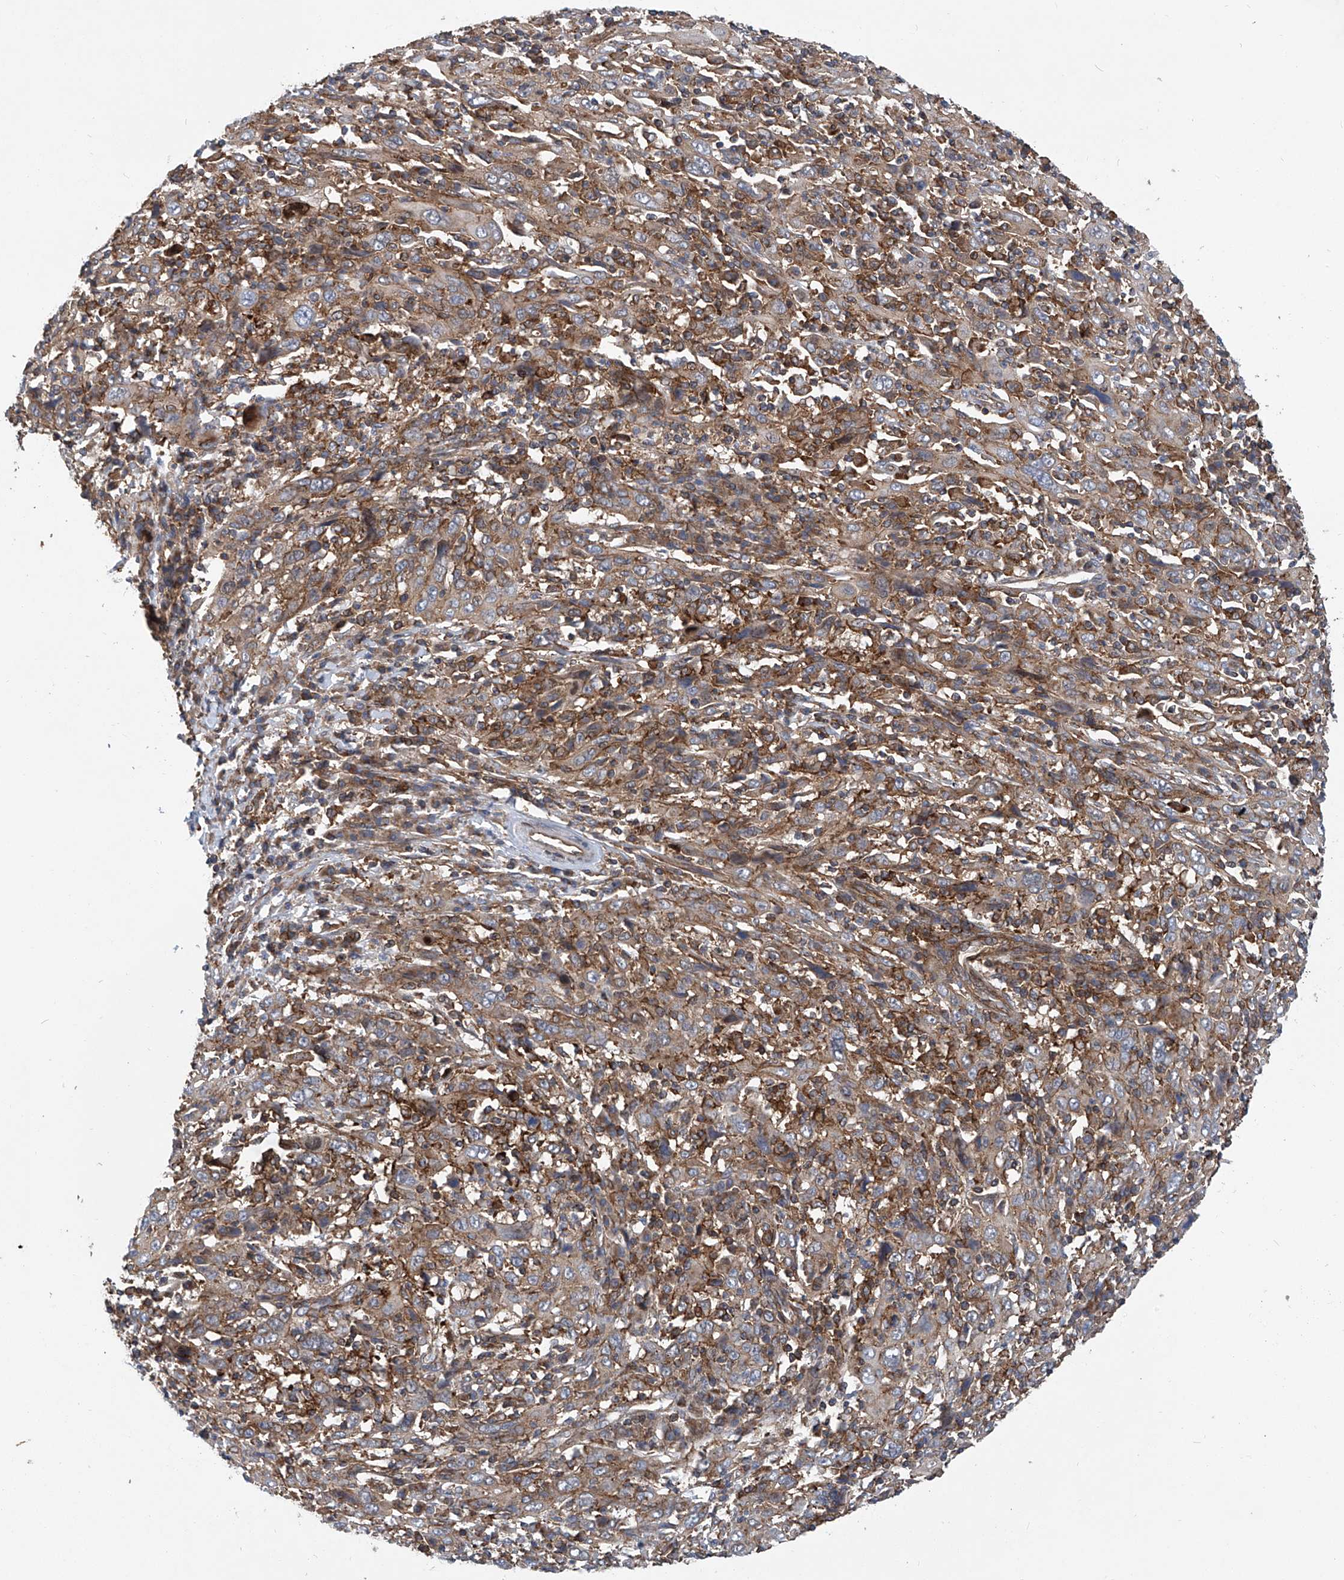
{"staining": {"intensity": "moderate", "quantity": ">75%", "location": "cytoplasmic/membranous"}, "tissue": "cervical cancer", "cell_type": "Tumor cells", "image_type": "cancer", "snomed": [{"axis": "morphology", "description": "Squamous cell carcinoma, NOS"}, {"axis": "topography", "description": "Cervix"}], "caption": "Cervical cancer (squamous cell carcinoma) stained with a brown dye shows moderate cytoplasmic/membranous positive expression in about >75% of tumor cells.", "gene": "SMAP1", "patient": {"sex": "female", "age": 46}}